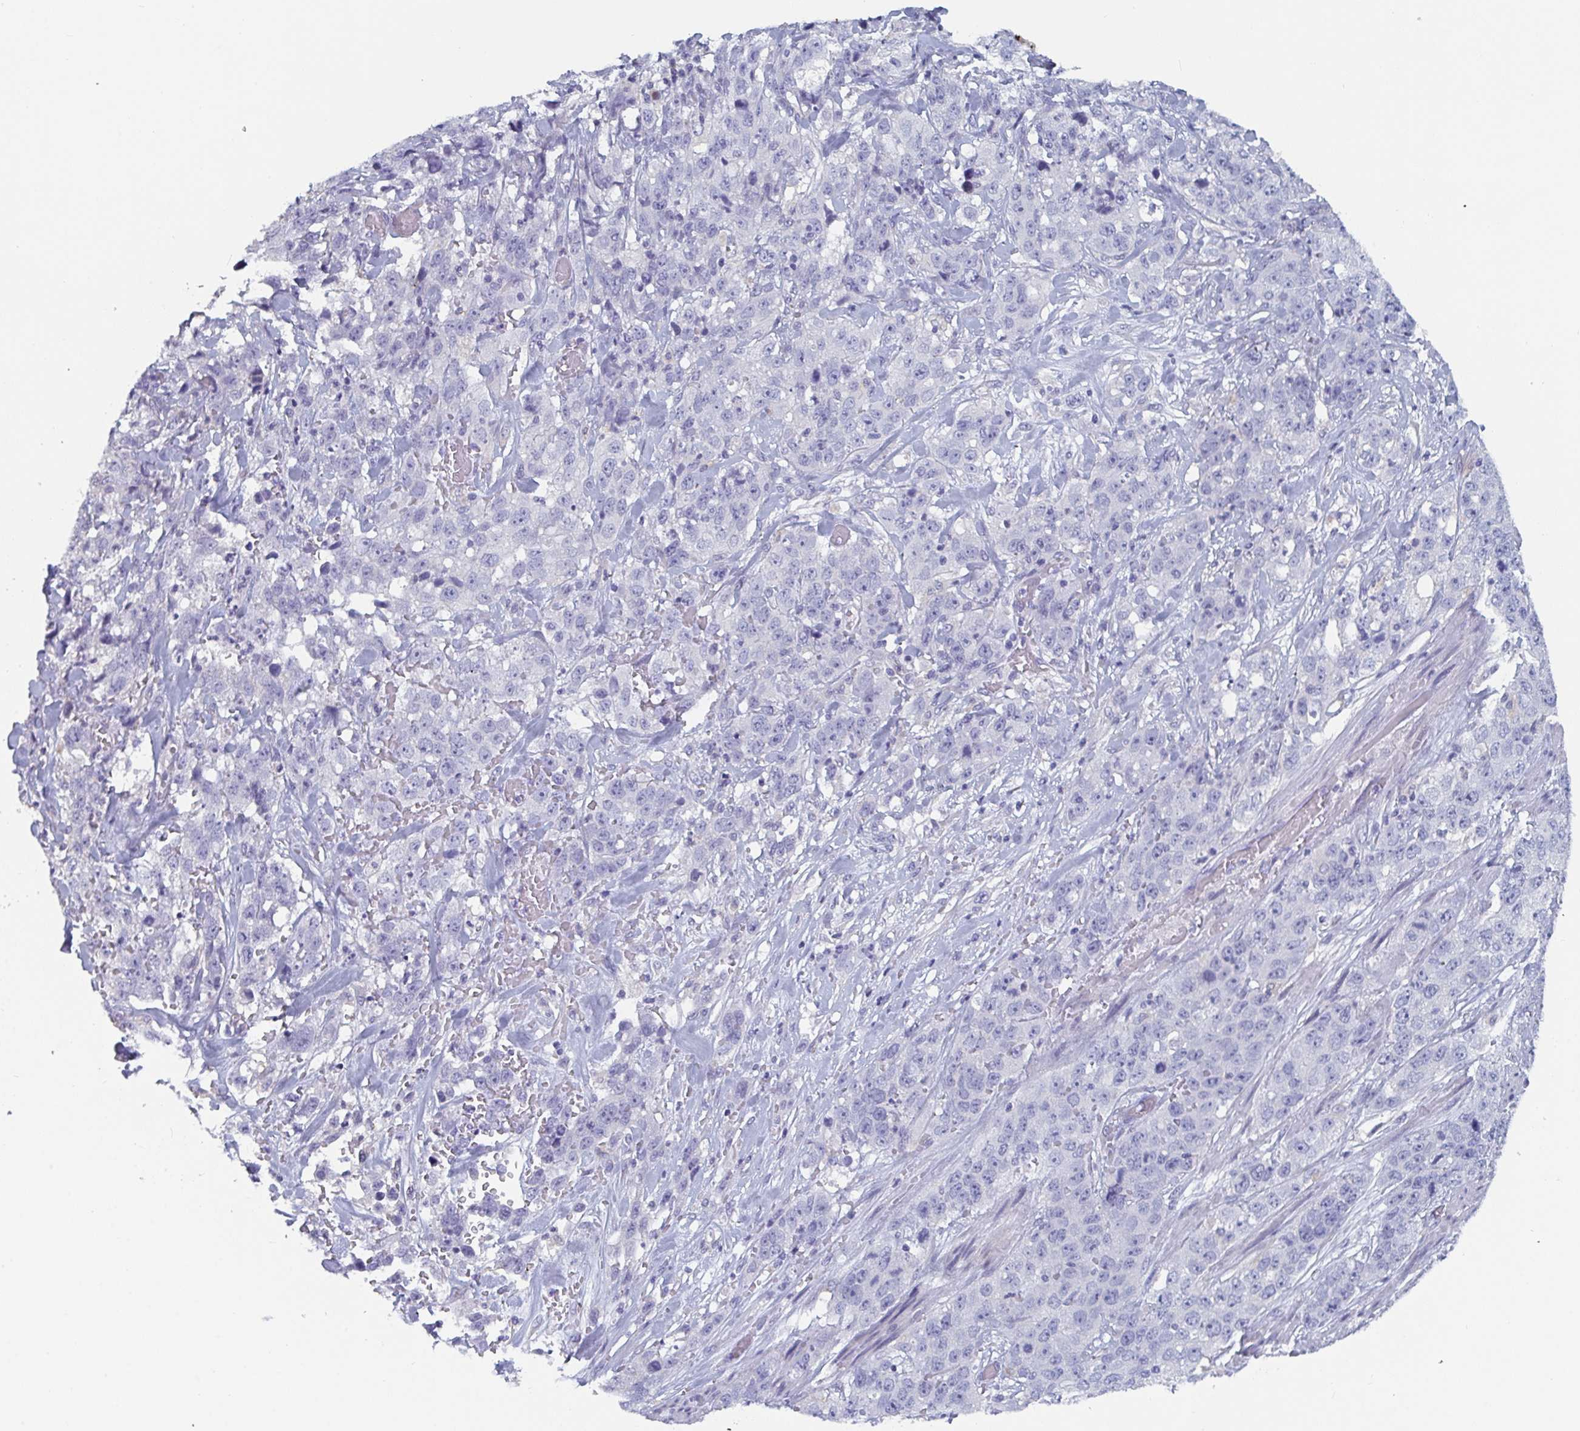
{"staining": {"intensity": "negative", "quantity": "none", "location": "none"}, "tissue": "stomach cancer", "cell_type": "Tumor cells", "image_type": "cancer", "snomed": [{"axis": "morphology", "description": "Adenocarcinoma, NOS"}, {"axis": "topography", "description": "Stomach"}], "caption": "DAB immunohistochemical staining of stomach cancer (adenocarcinoma) reveals no significant expression in tumor cells.", "gene": "NT5C3B", "patient": {"sex": "male", "age": 48}}